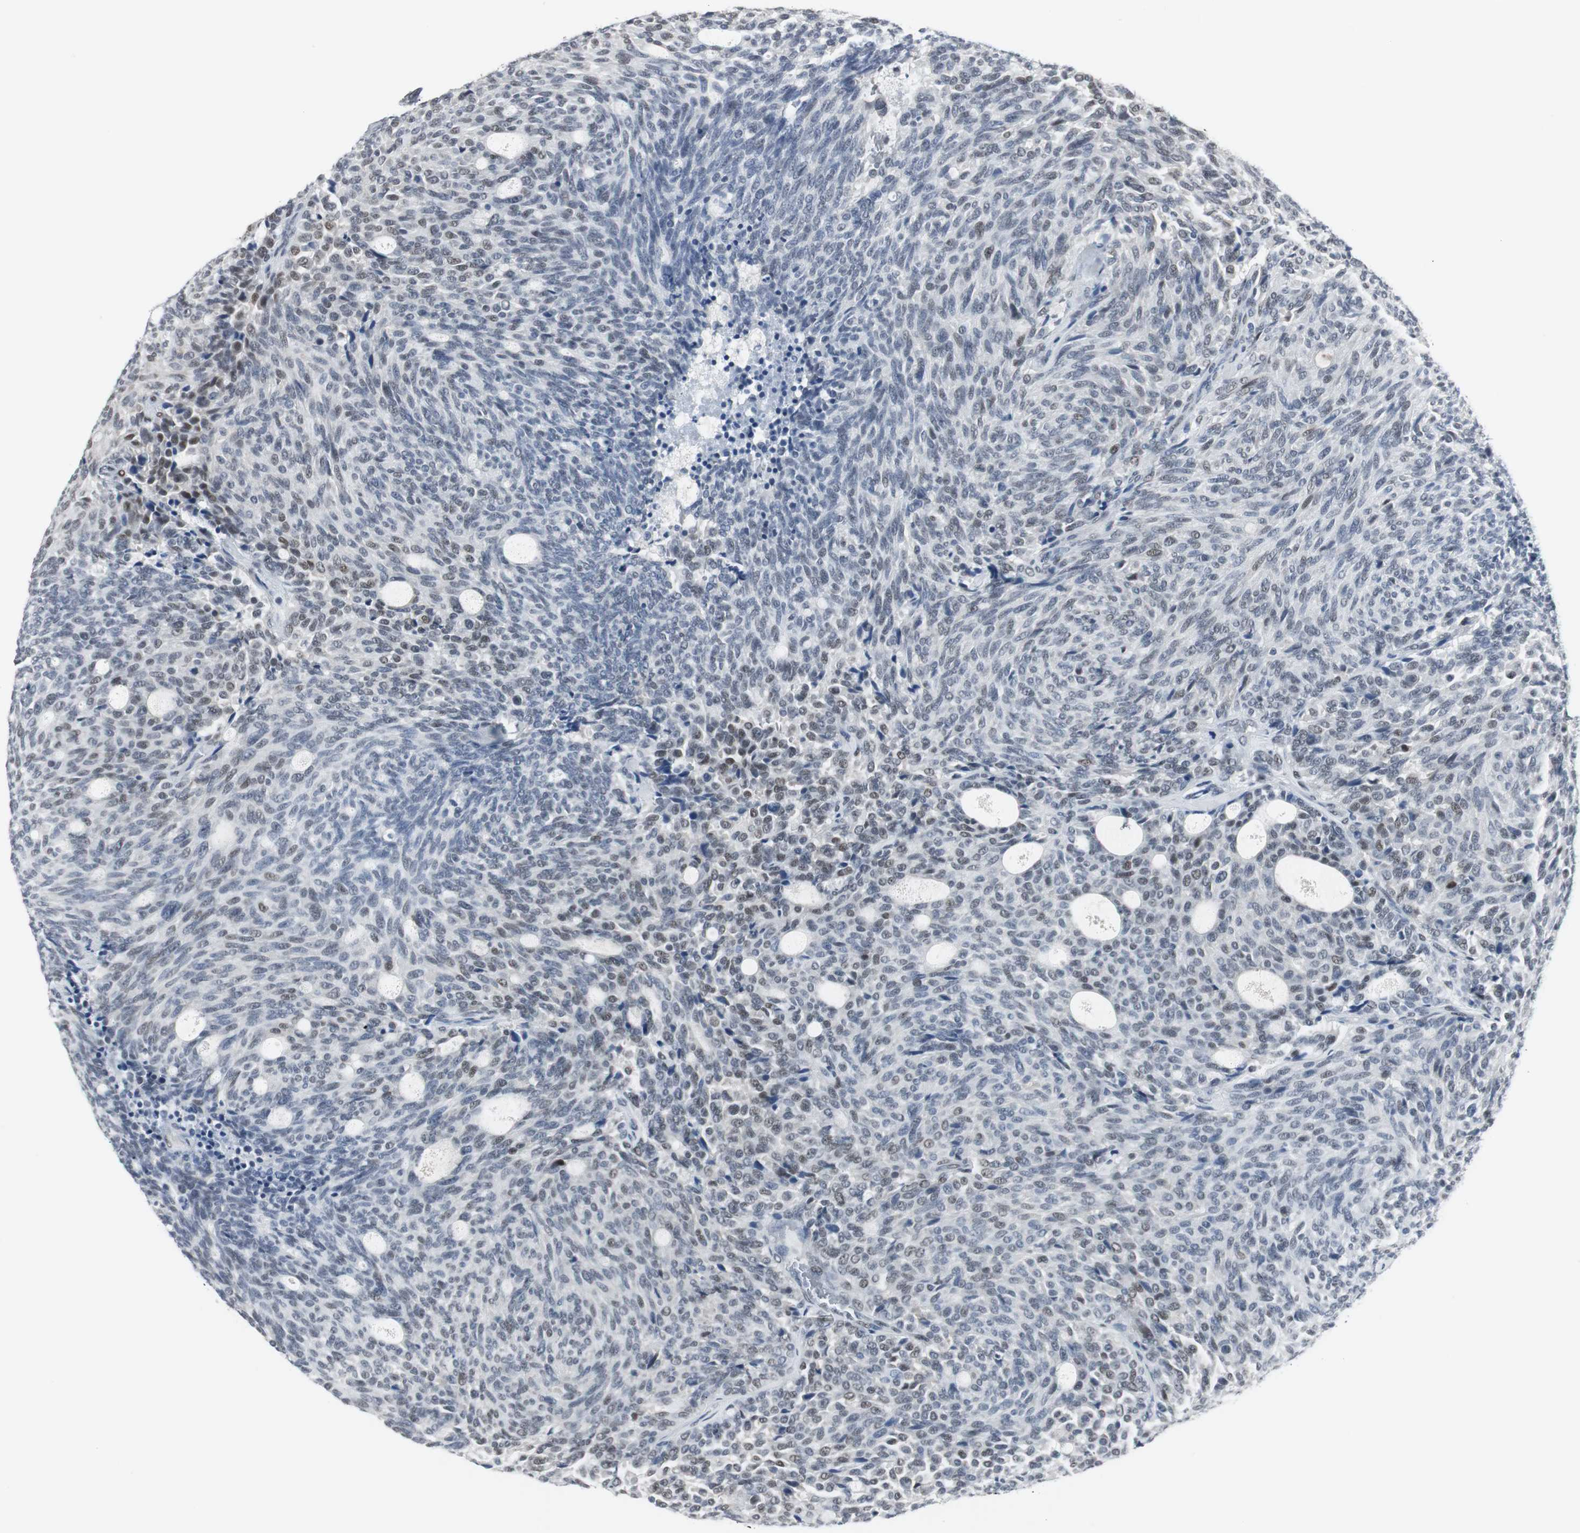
{"staining": {"intensity": "weak", "quantity": "<25%", "location": "nuclear"}, "tissue": "carcinoid", "cell_type": "Tumor cells", "image_type": "cancer", "snomed": [{"axis": "morphology", "description": "Carcinoid, malignant, NOS"}, {"axis": "topography", "description": "Pancreas"}], "caption": "A high-resolution micrograph shows IHC staining of malignant carcinoid, which displays no significant positivity in tumor cells.", "gene": "ELK1", "patient": {"sex": "female", "age": 54}}